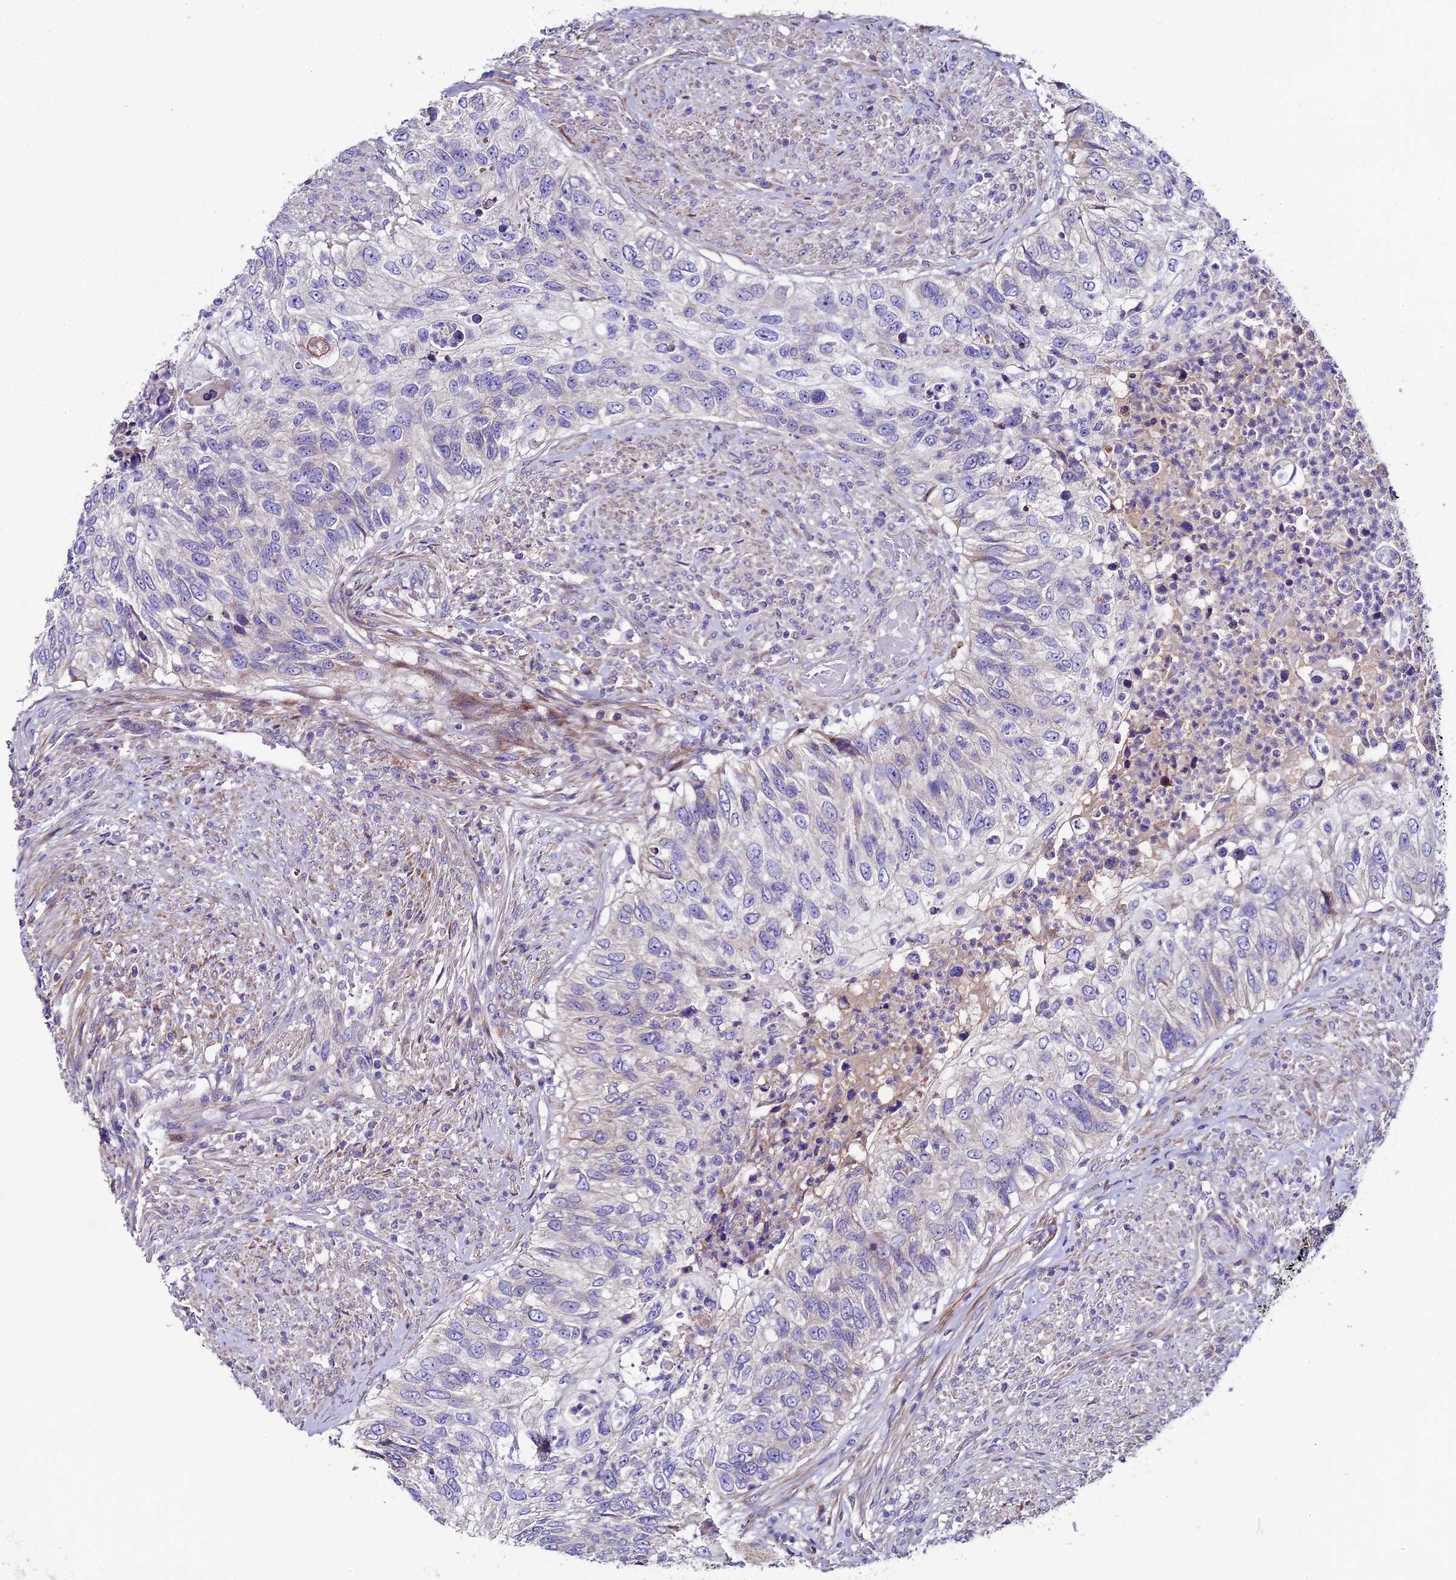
{"staining": {"intensity": "negative", "quantity": "none", "location": "none"}, "tissue": "urothelial cancer", "cell_type": "Tumor cells", "image_type": "cancer", "snomed": [{"axis": "morphology", "description": "Urothelial carcinoma, High grade"}, {"axis": "topography", "description": "Urinary bladder"}], "caption": "This is an IHC image of urothelial cancer. There is no staining in tumor cells.", "gene": "PIGU", "patient": {"sex": "female", "age": 60}}